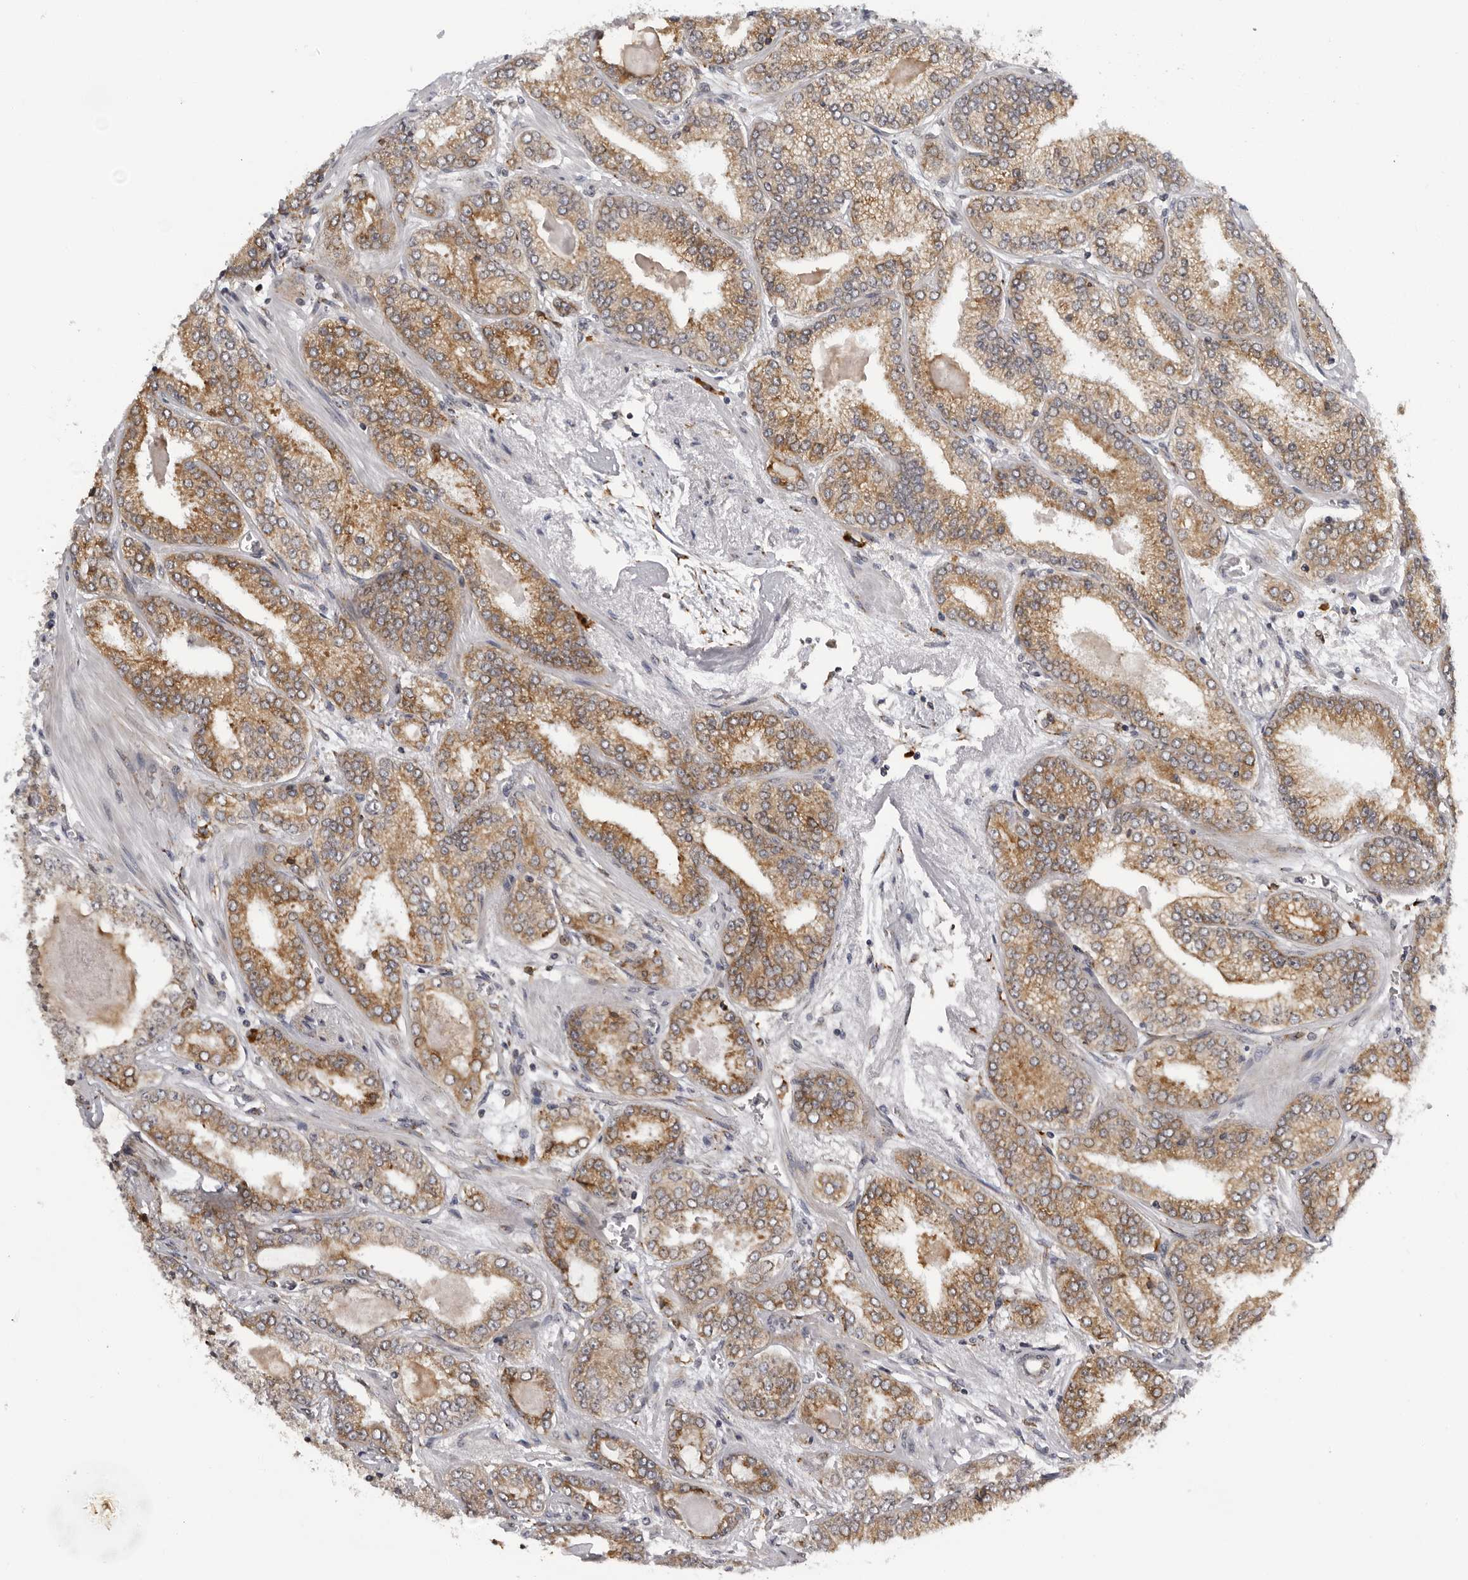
{"staining": {"intensity": "moderate", "quantity": ">75%", "location": "cytoplasmic/membranous"}, "tissue": "prostate cancer", "cell_type": "Tumor cells", "image_type": "cancer", "snomed": [{"axis": "morphology", "description": "Adenocarcinoma, High grade"}, {"axis": "topography", "description": "Prostate"}], "caption": "A micrograph showing moderate cytoplasmic/membranous staining in approximately >75% of tumor cells in adenocarcinoma (high-grade) (prostate), as visualized by brown immunohistochemical staining.", "gene": "ALPK2", "patient": {"sex": "male", "age": 71}}